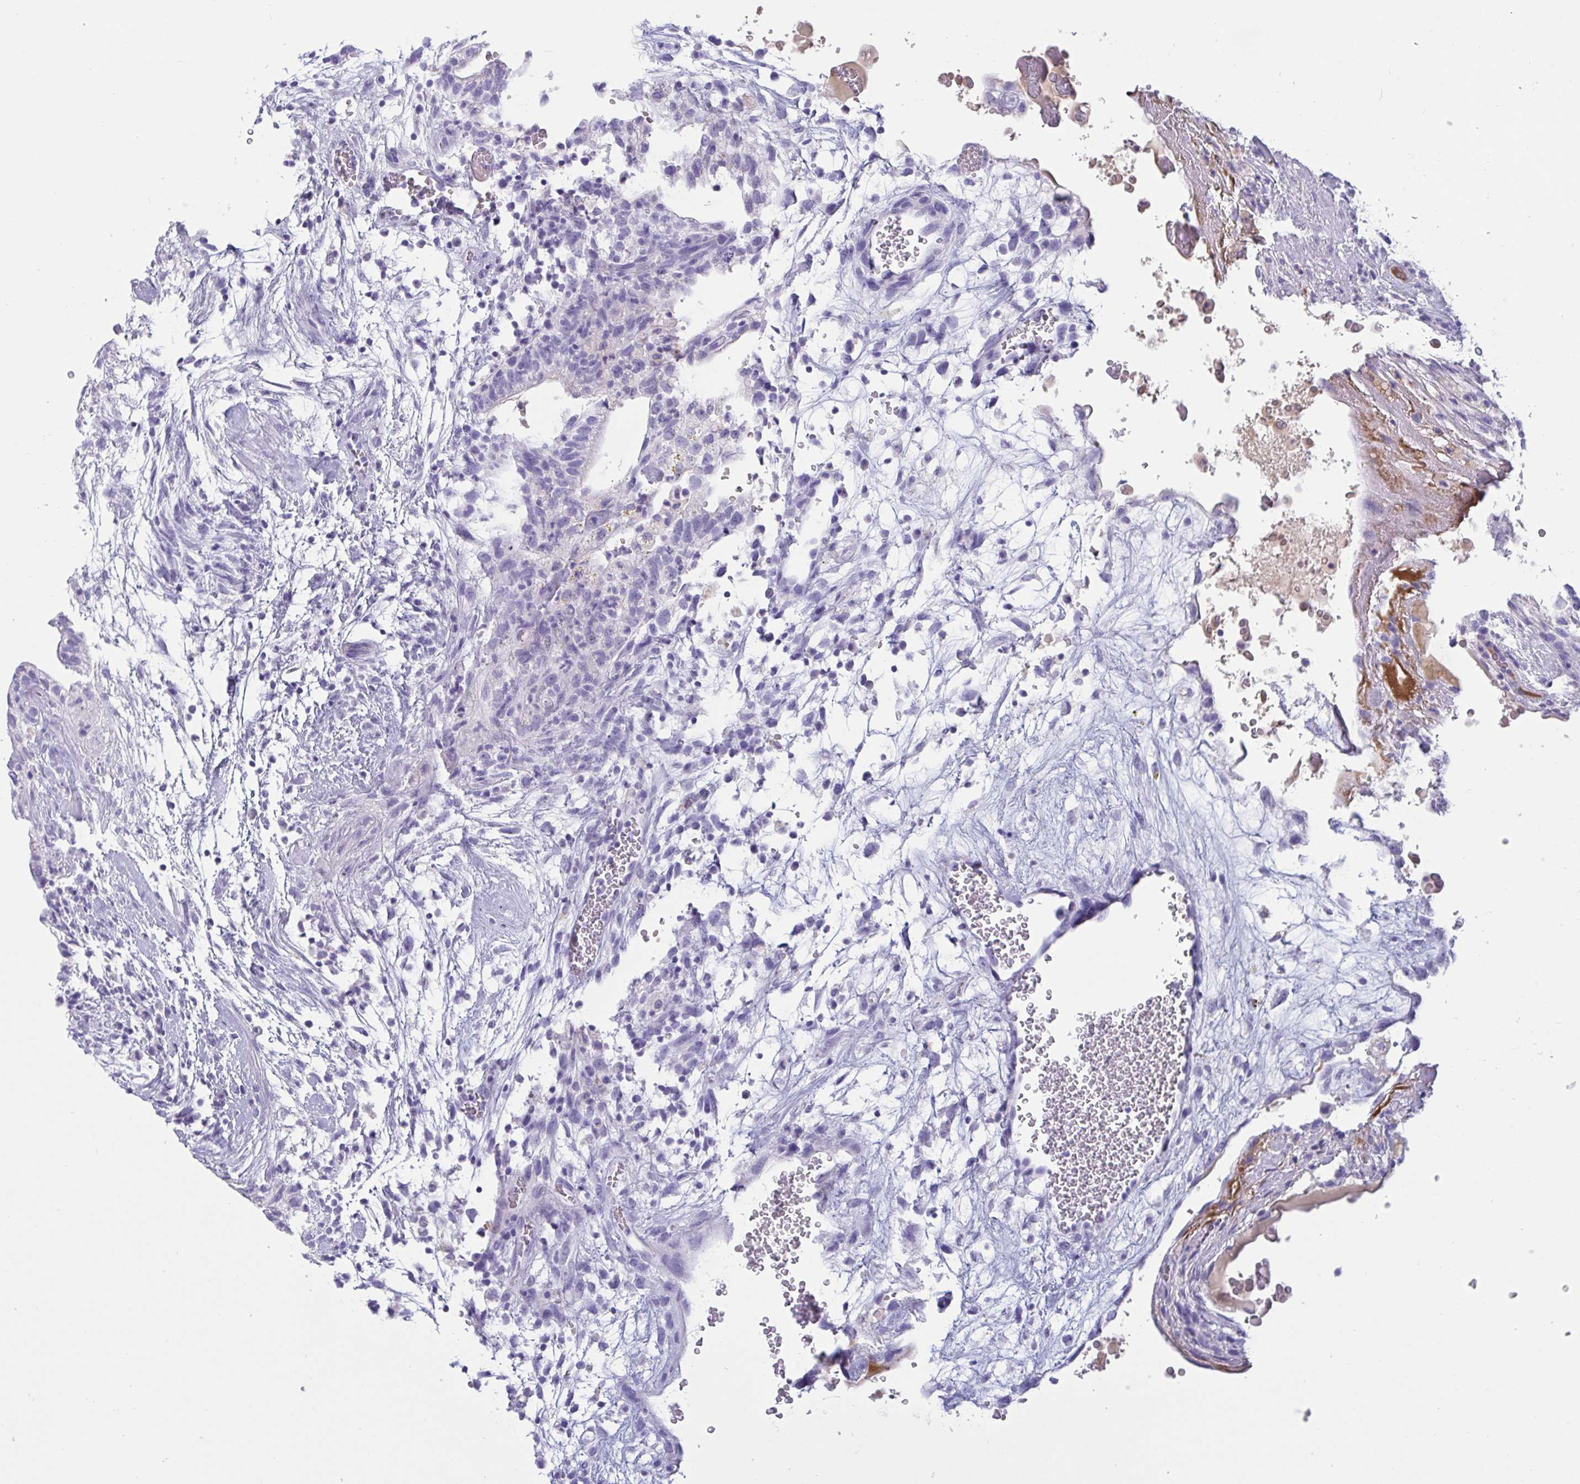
{"staining": {"intensity": "negative", "quantity": "none", "location": "none"}, "tissue": "testis cancer", "cell_type": "Tumor cells", "image_type": "cancer", "snomed": [{"axis": "morphology", "description": "Carcinoma, Embryonal, NOS"}, {"axis": "topography", "description": "Testis"}], "caption": "Testis cancer (embryonal carcinoma) stained for a protein using immunohistochemistry (IHC) exhibits no expression tumor cells.", "gene": "OXLD1", "patient": {"sex": "male", "age": 32}}